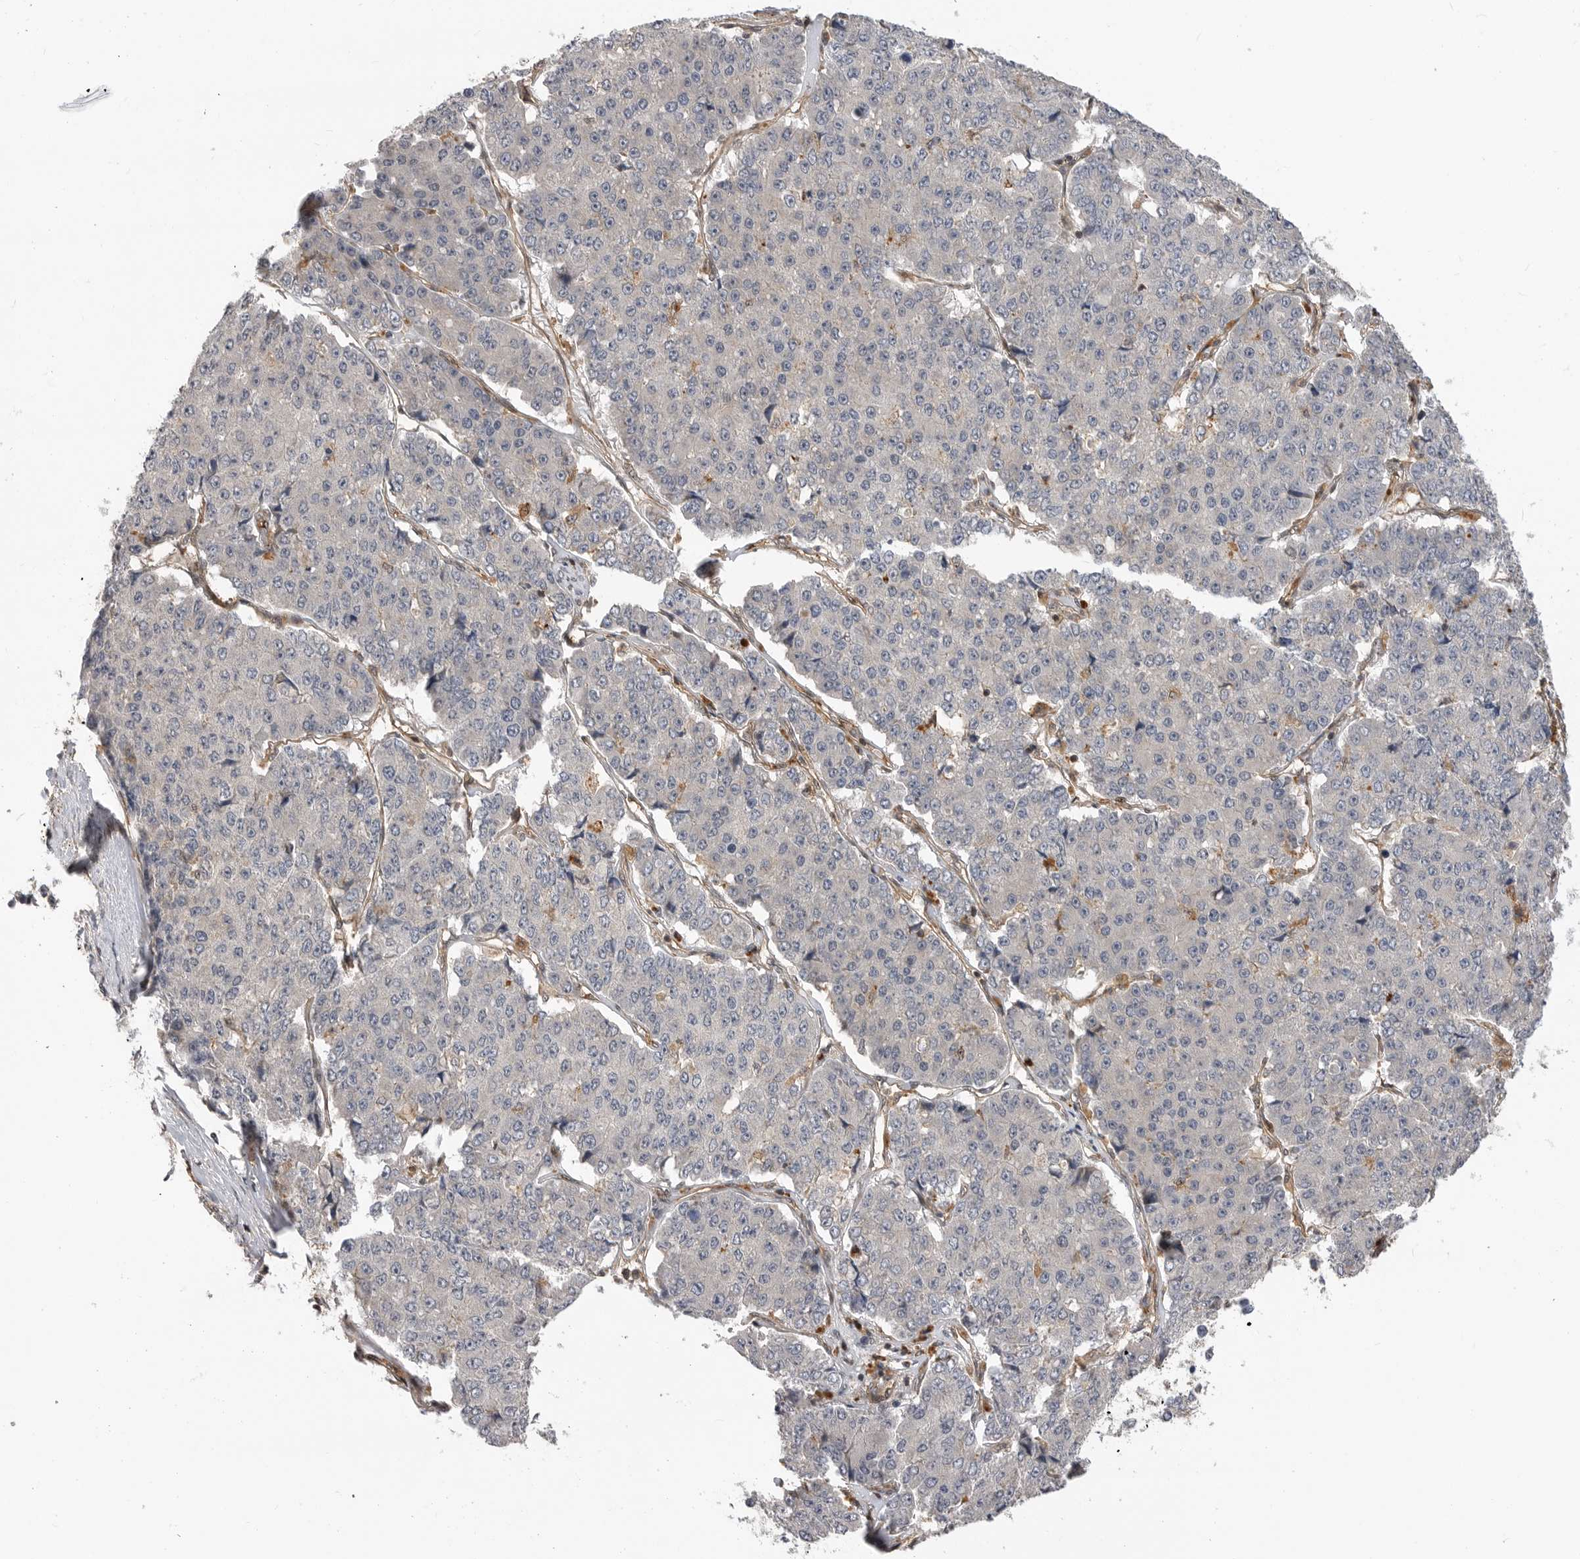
{"staining": {"intensity": "negative", "quantity": "none", "location": "none"}, "tissue": "pancreatic cancer", "cell_type": "Tumor cells", "image_type": "cancer", "snomed": [{"axis": "morphology", "description": "Adenocarcinoma, NOS"}, {"axis": "topography", "description": "Pancreas"}], "caption": "Immunohistochemical staining of human adenocarcinoma (pancreatic) demonstrates no significant positivity in tumor cells.", "gene": "TRIM56", "patient": {"sex": "male", "age": 50}}